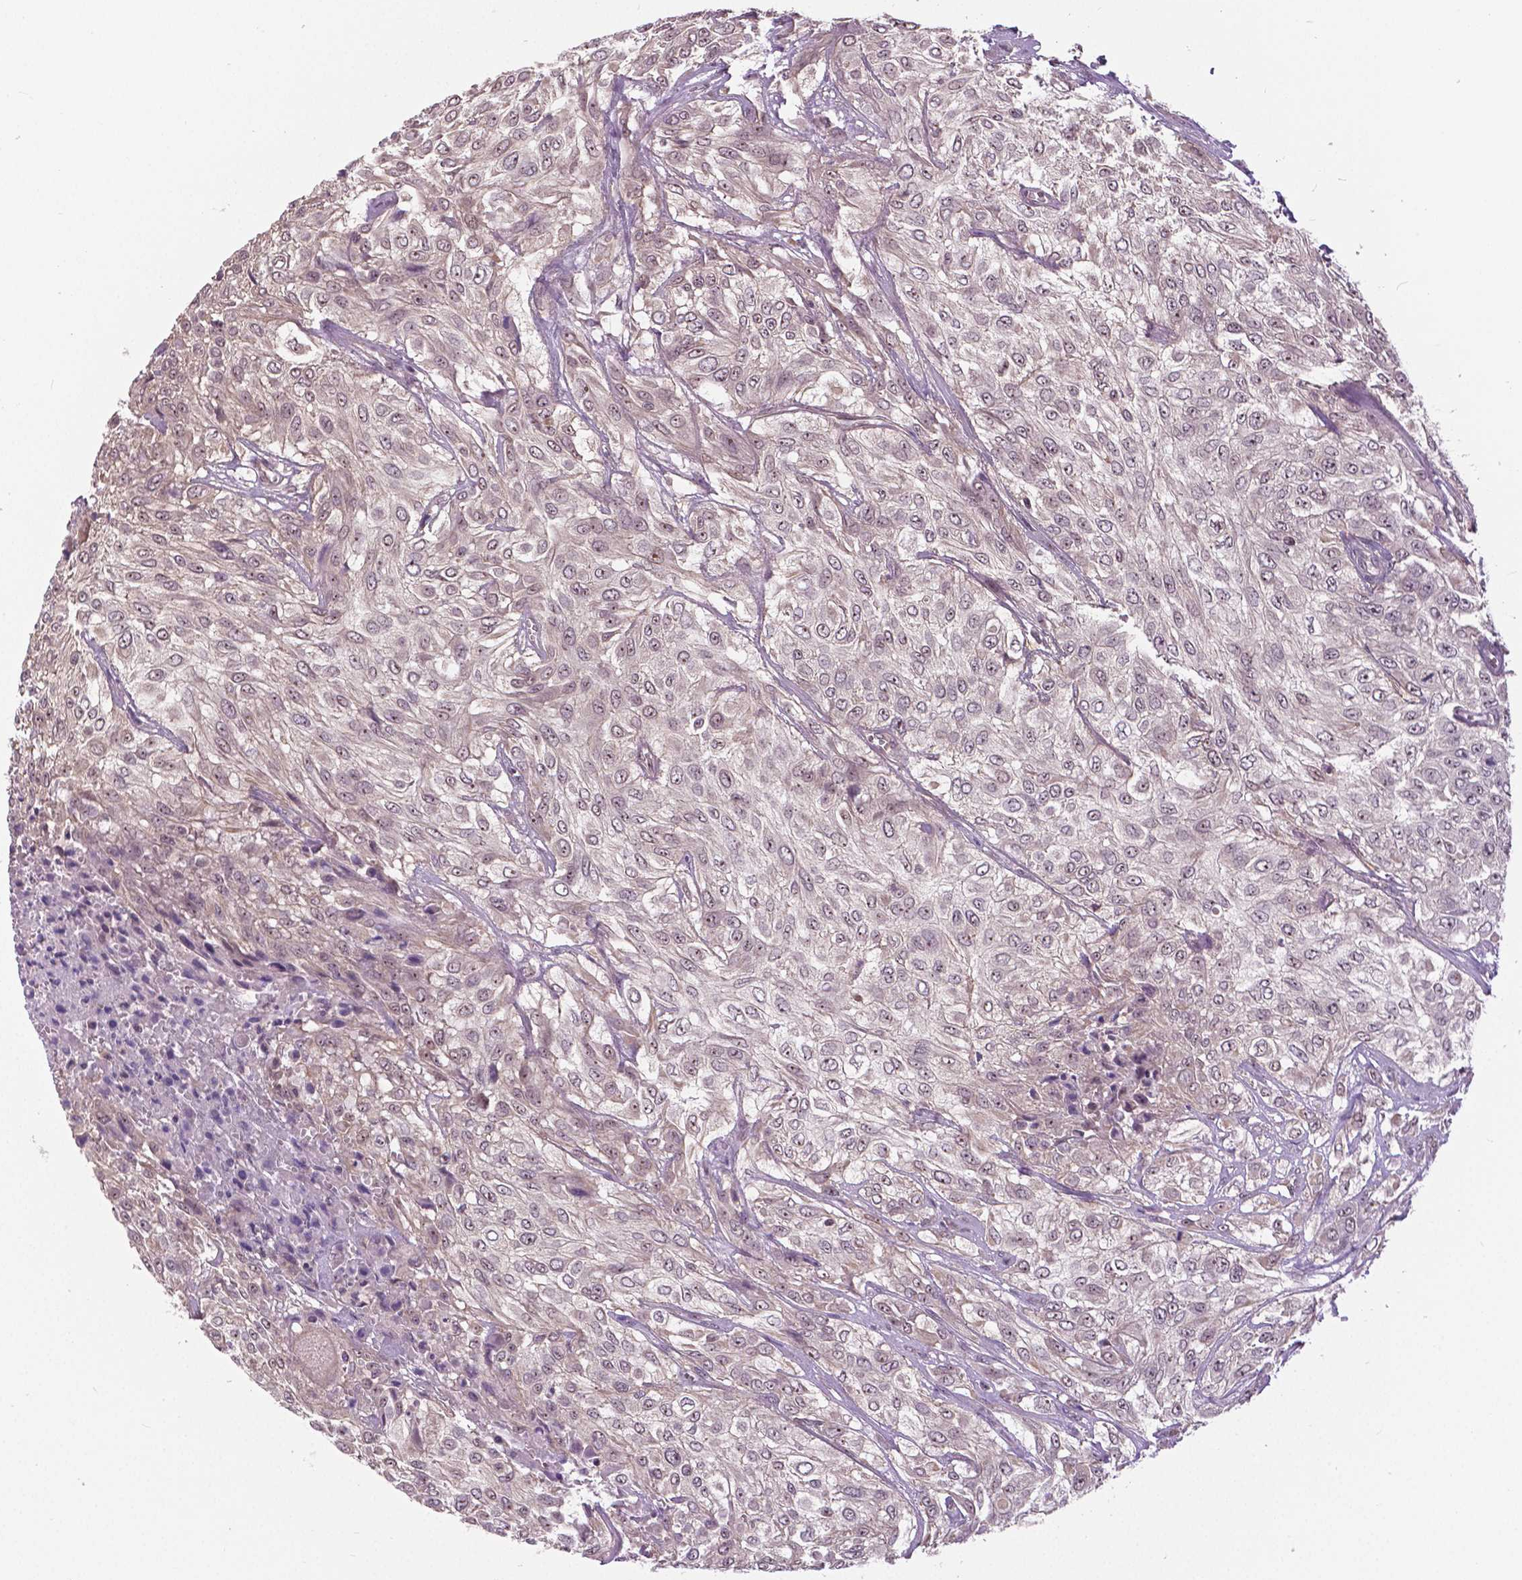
{"staining": {"intensity": "weak", "quantity": "25%-75%", "location": "nuclear"}, "tissue": "urothelial cancer", "cell_type": "Tumor cells", "image_type": "cancer", "snomed": [{"axis": "morphology", "description": "Urothelial carcinoma, High grade"}, {"axis": "topography", "description": "Urinary bladder"}], "caption": "Urothelial cancer tissue exhibits weak nuclear expression in about 25%-75% of tumor cells", "gene": "ANXA13", "patient": {"sex": "male", "age": 57}}